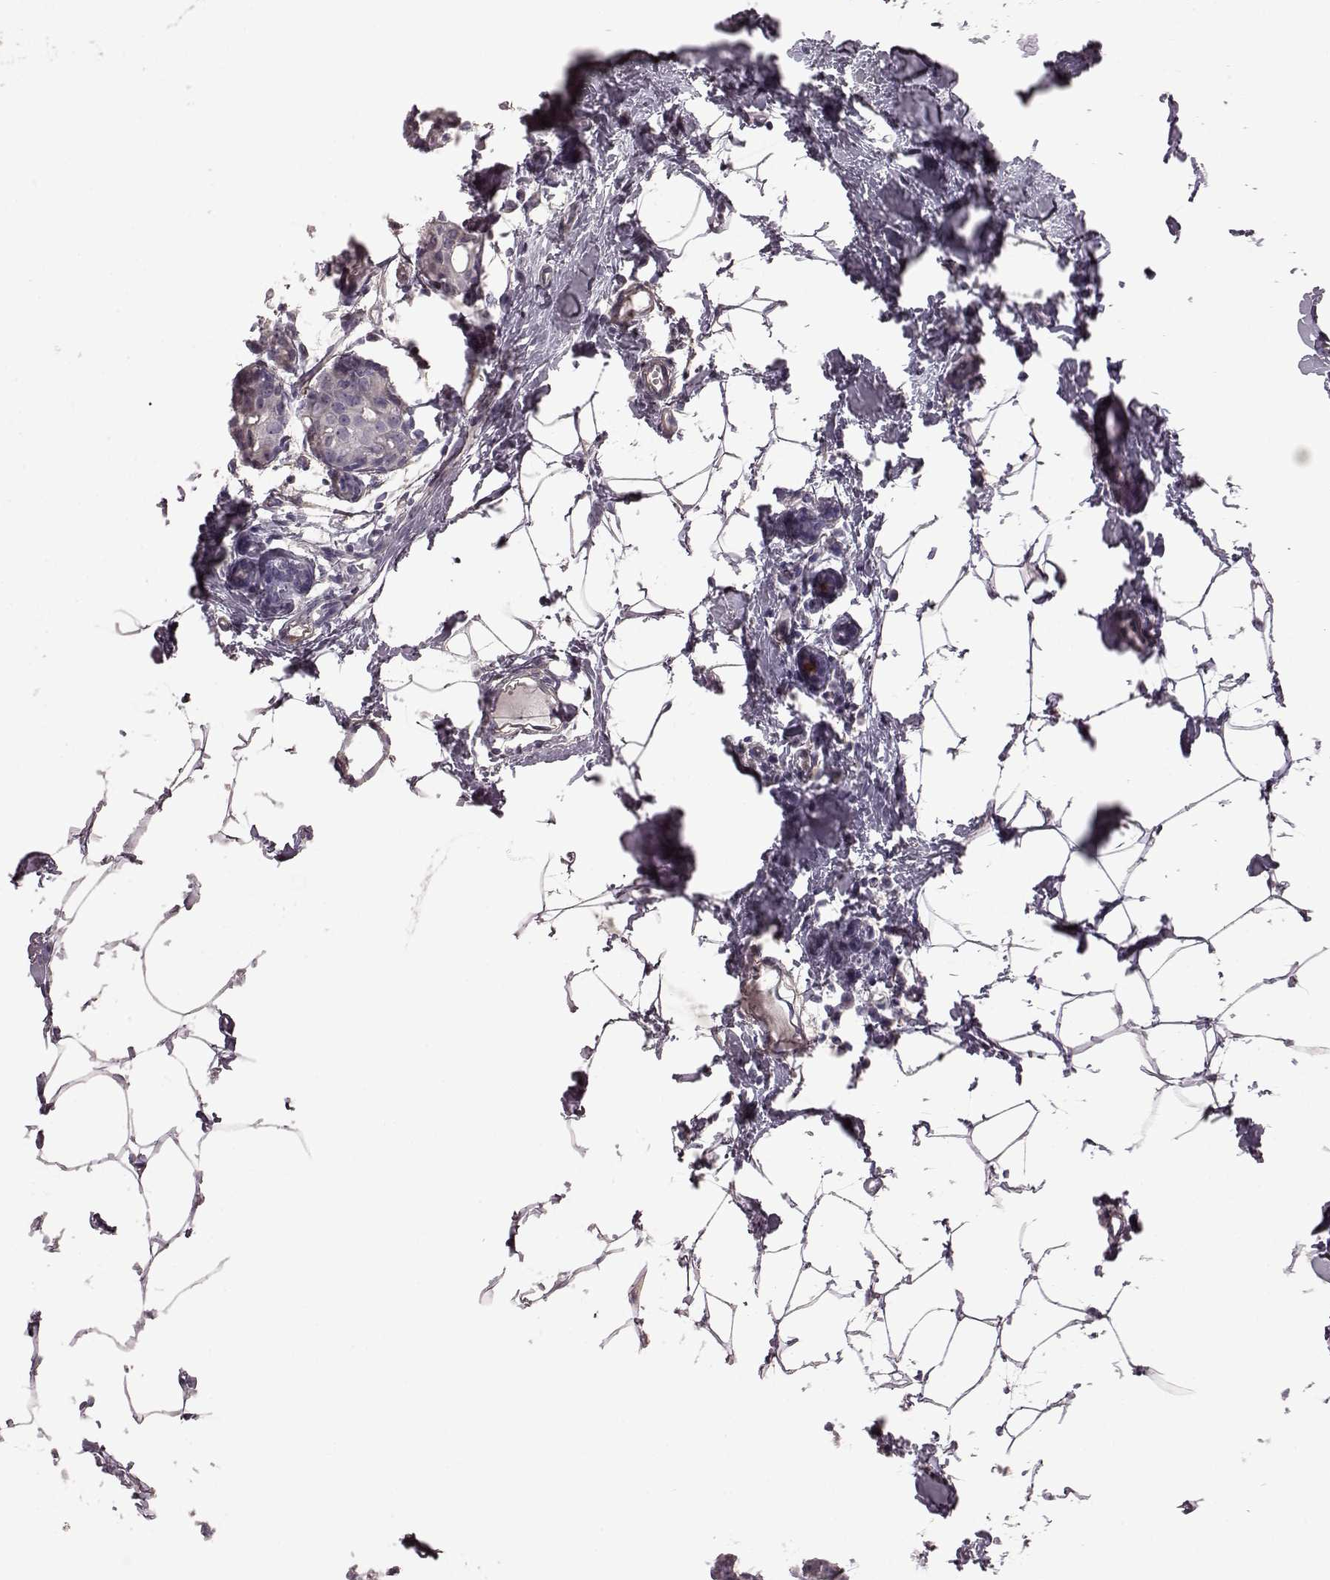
{"staining": {"intensity": "negative", "quantity": "none", "location": "none"}, "tissue": "breast cancer", "cell_type": "Tumor cells", "image_type": "cancer", "snomed": [{"axis": "morphology", "description": "Duct carcinoma"}, {"axis": "topography", "description": "Breast"}], "caption": "DAB immunohistochemical staining of breast cancer (infiltrating ductal carcinoma) reveals no significant expression in tumor cells.", "gene": "GRK1", "patient": {"sex": "female", "age": 40}}